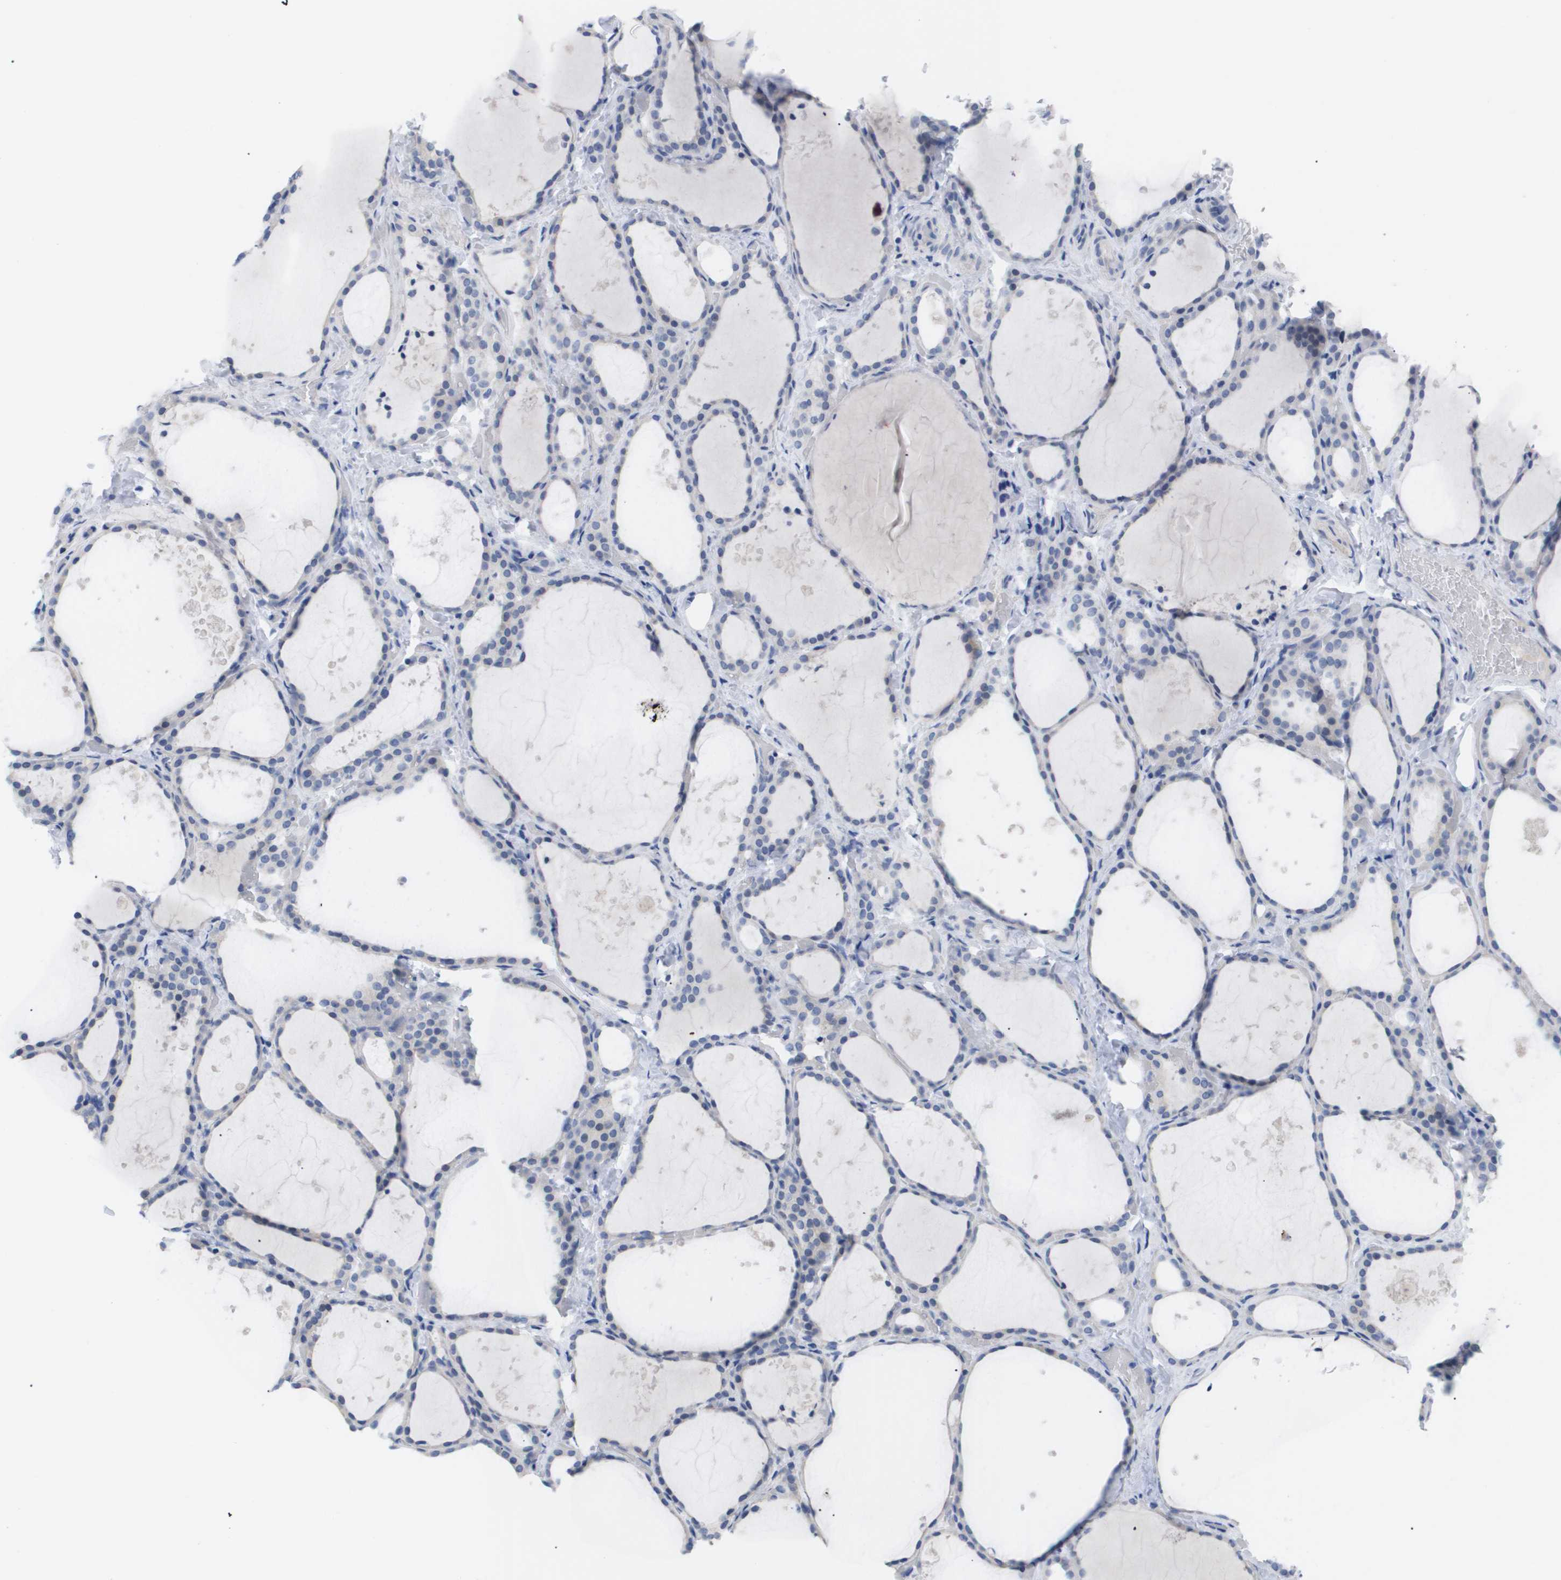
{"staining": {"intensity": "negative", "quantity": "none", "location": "none"}, "tissue": "thyroid gland", "cell_type": "Glandular cells", "image_type": "normal", "snomed": [{"axis": "morphology", "description": "Normal tissue, NOS"}, {"axis": "topography", "description": "Thyroid gland"}], "caption": "DAB immunohistochemical staining of normal human thyroid gland reveals no significant expression in glandular cells.", "gene": "CAV3", "patient": {"sex": "female", "age": 44}}